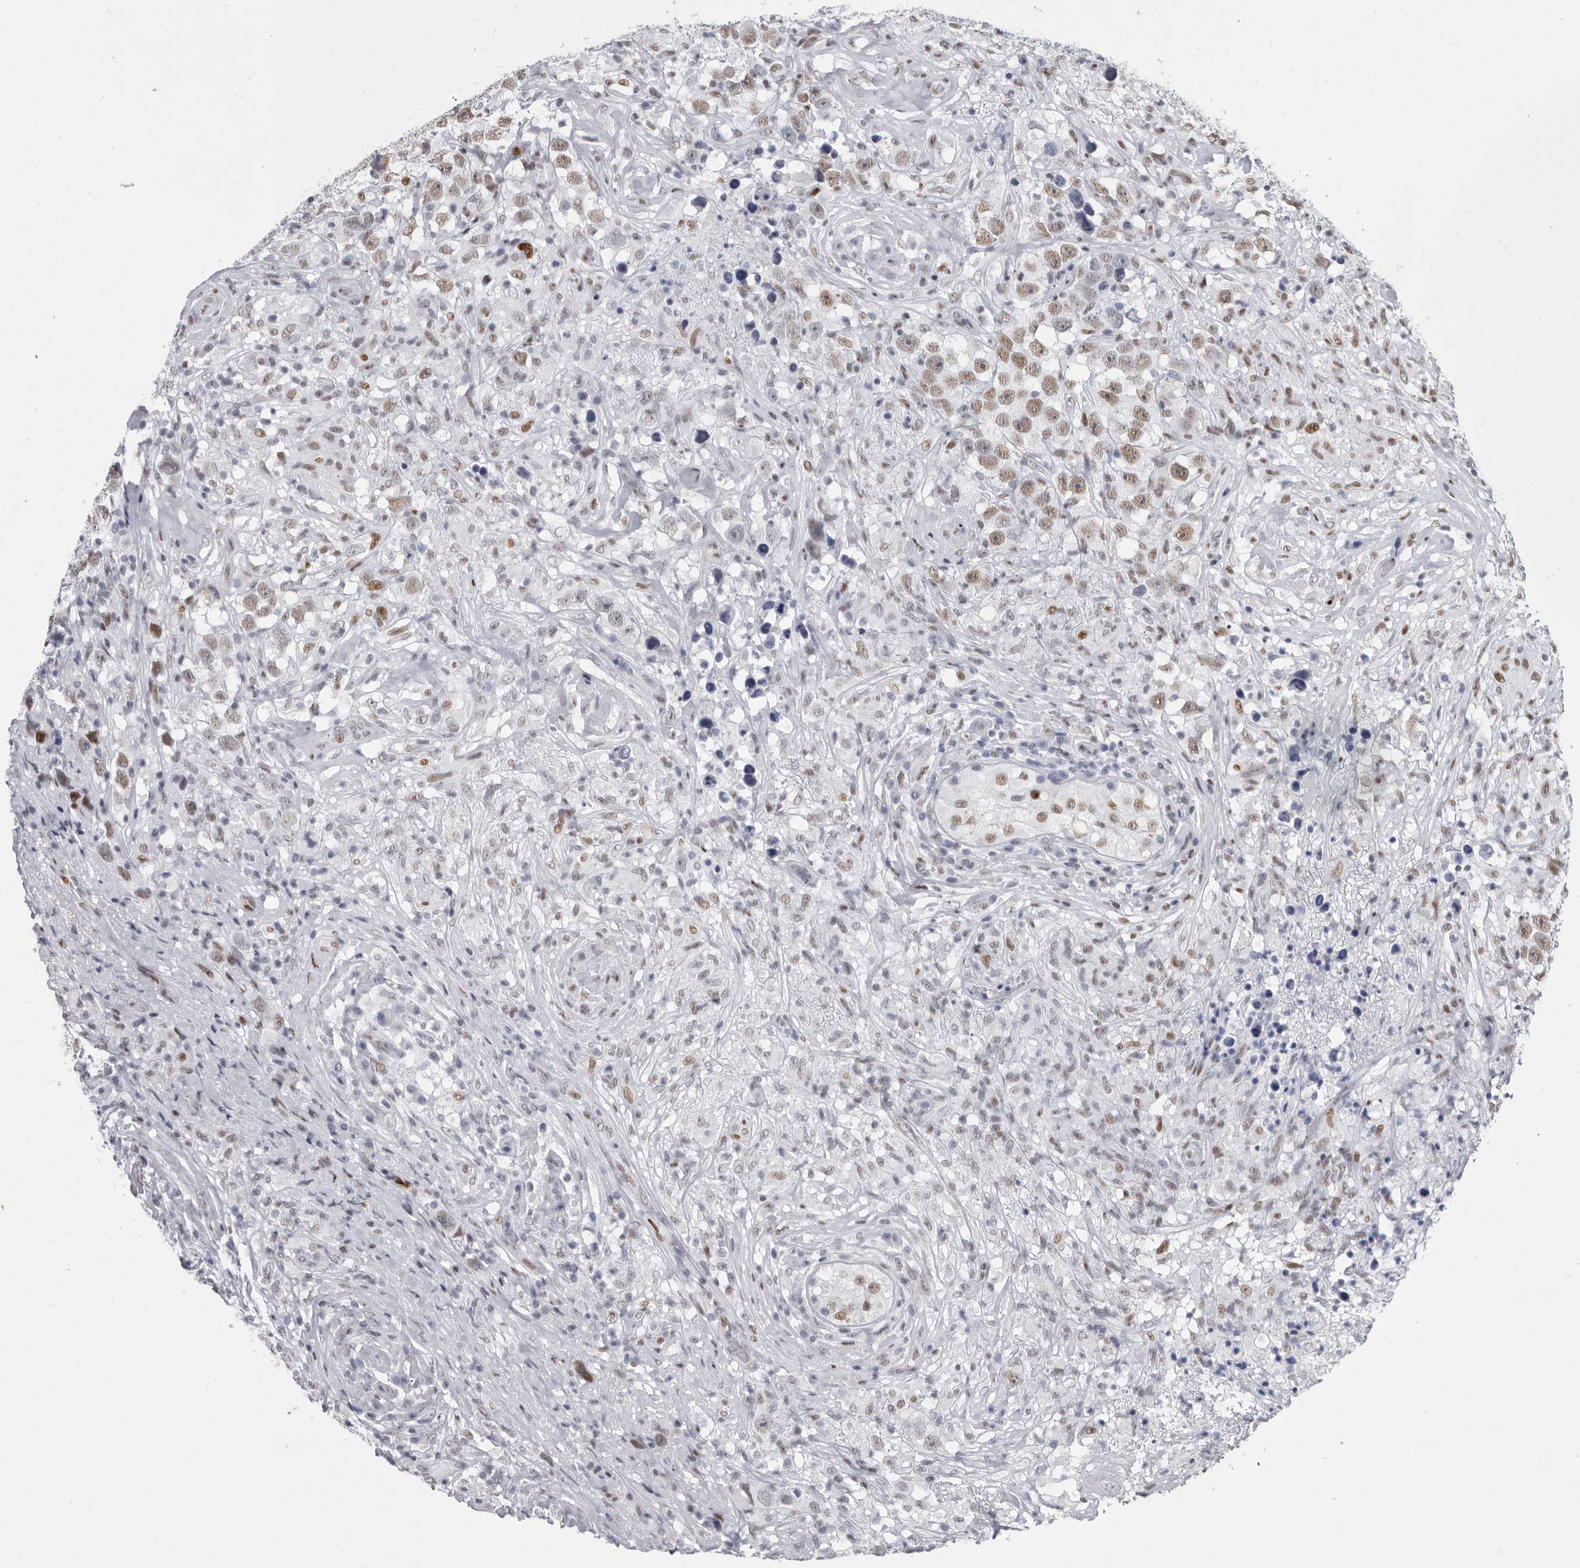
{"staining": {"intensity": "moderate", "quantity": "<25%", "location": "nuclear"}, "tissue": "testis cancer", "cell_type": "Tumor cells", "image_type": "cancer", "snomed": [{"axis": "morphology", "description": "Seminoma, NOS"}, {"axis": "topography", "description": "Testis"}], "caption": "Moderate nuclear staining for a protein is identified in about <25% of tumor cells of testis cancer (seminoma) using immunohistochemistry (IHC).", "gene": "WRAP73", "patient": {"sex": "male", "age": 49}}